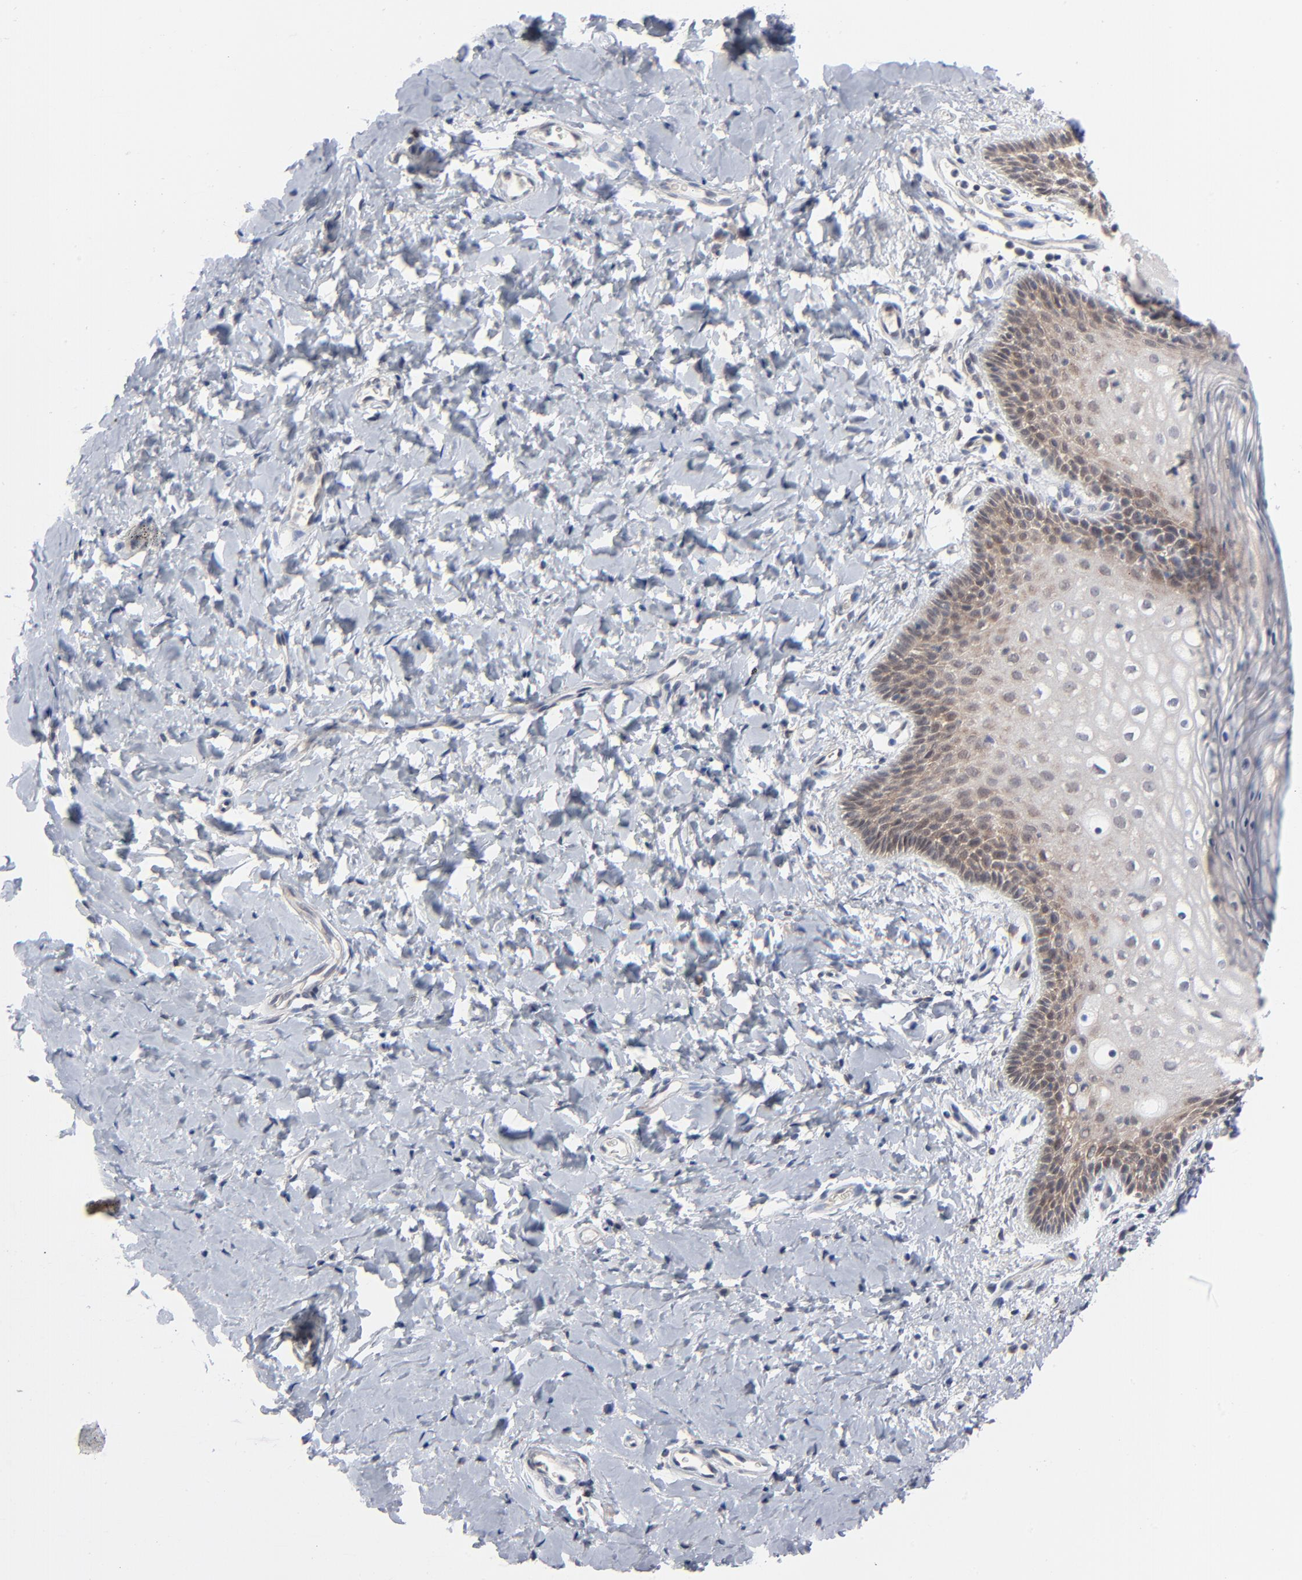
{"staining": {"intensity": "weak", "quantity": "<25%", "location": "cytoplasmic/membranous"}, "tissue": "vagina", "cell_type": "Squamous epithelial cells", "image_type": "normal", "snomed": [{"axis": "morphology", "description": "Normal tissue, NOS"}, {"axis": "topography", "description": "Vagina"}], "caption": "This is an immunohistochemistry histopathology image of unremarkable vagina. There is no expression in squamous epithelial cells.", "gene": "RPS6KB1", "patient": {"sex": "female", "age": 55}}